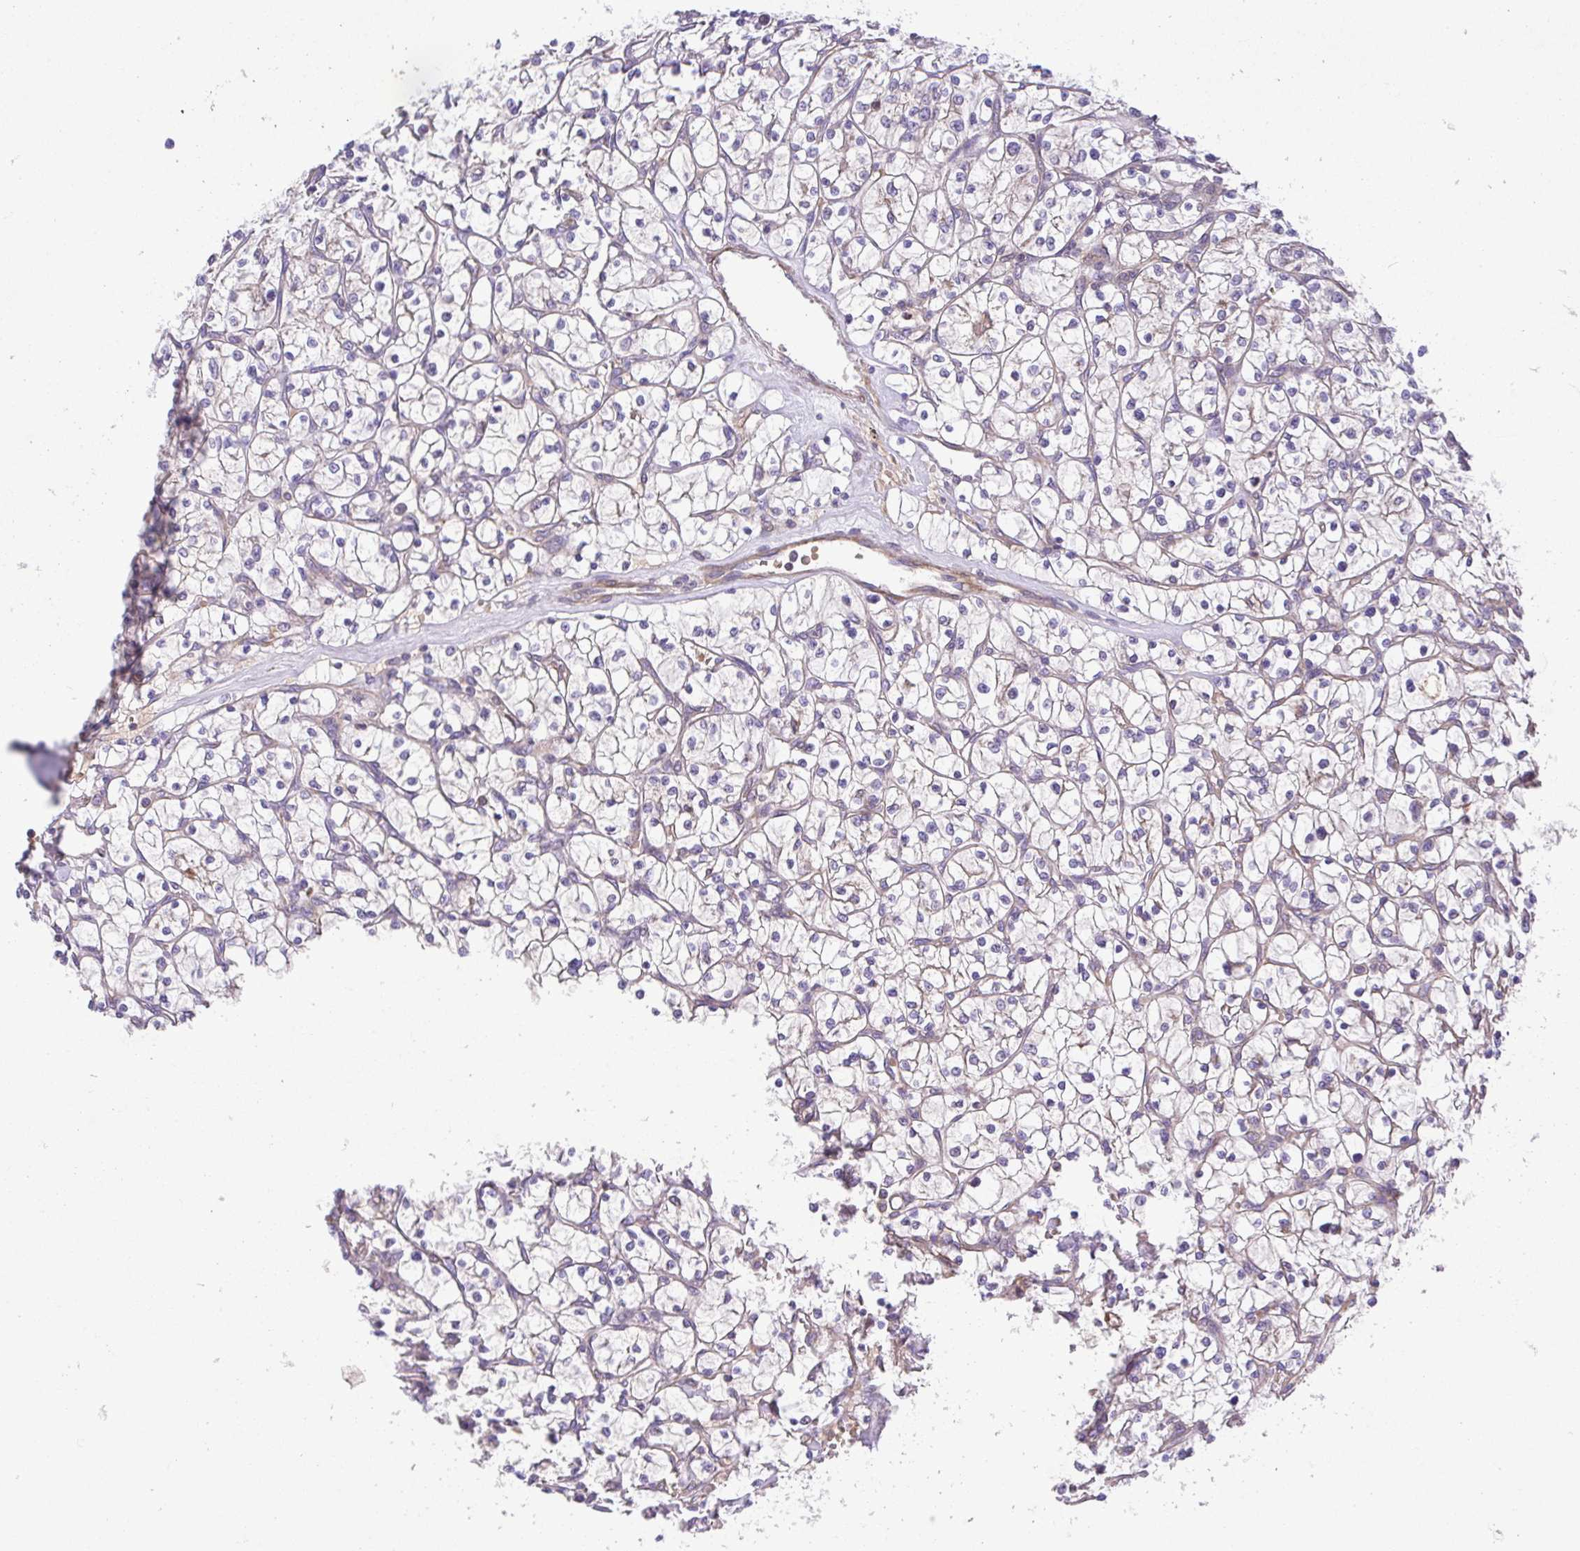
{"staining": {"intensity": "negative", "quantity": "none", "location": "none"}, "tissue": "renal cancer", "cell_type": "Tumor cells", "image_type": "cancer", "snomed": [{"axis": "morphology", "description": "Adenocarcinoma, NOS"}, {"axis": "topography", "description": "Kidney"}], "caption": "Tumor cells are negative for protein expression in human renal cancer. (Stains: DAB (3,3'-diaminobenzidine) IHC with hematoxylin counter stain, Microscopy: brightfield microscopy at high magnification).", "gene": "IDE", "patient": {"sex": "female", "age": 64}}